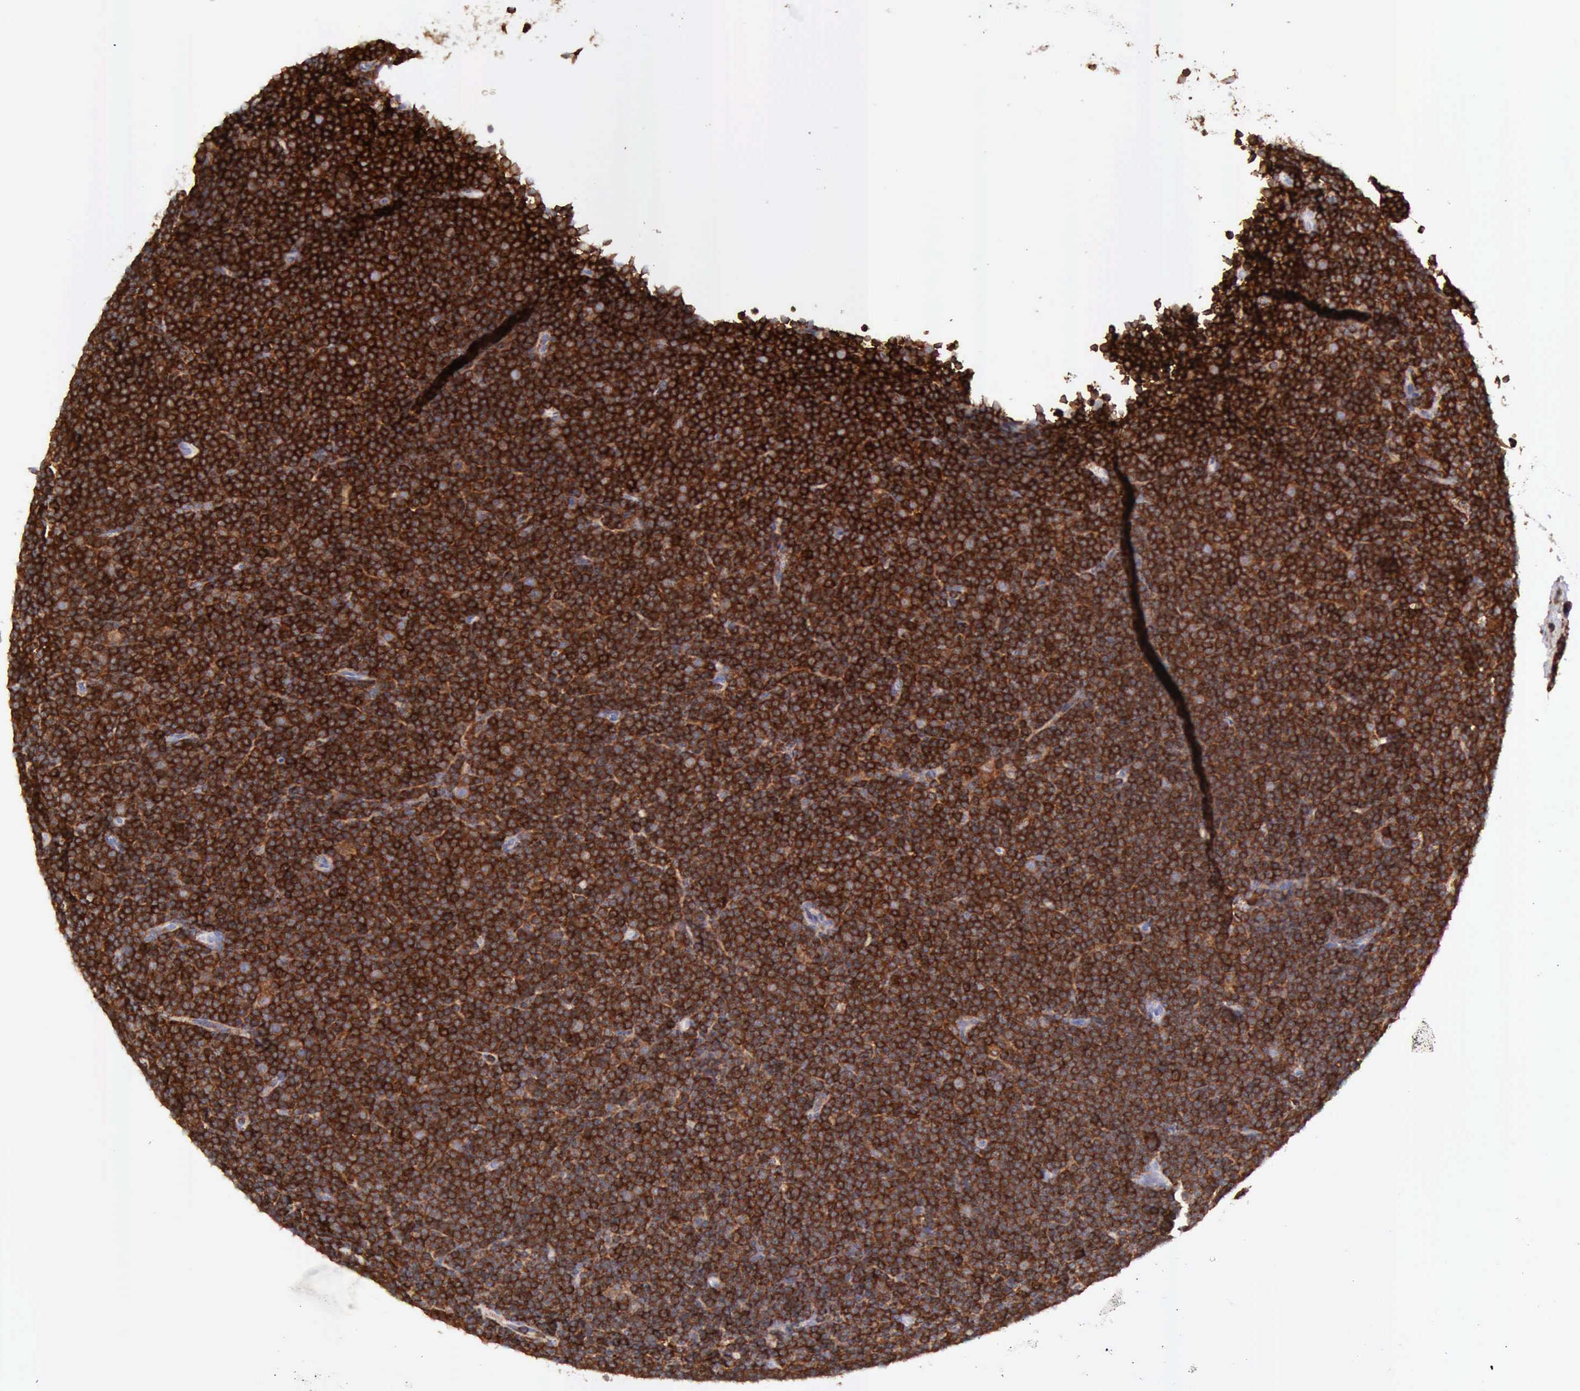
{"staining": {"intensity": "strong", "quantity": ">75%", "location": "cytoplasmic/membranous"}, "tissue": "lymphoma", "cell_type": "Tumor cells", "image_type": "cancer", "snomed": [{"axis": "morphology", "description": "Malignant lymphoma, non-Hodgkin's type, Low grade"}, {"axis": "topography", "description": "Lymph node"}], "caption": "Protein positivity by immunohistochemistry shows strong cytoplasmic/membranous staining in about >75% of tumor cells in malignant lymphoma, non-Hodgkin's type (low-grade). (DAB = brown stain, brightfield microscopy at high magnification).", "gene": "ARHGAP4", "patient": {"sex": "female", "age": 69}}